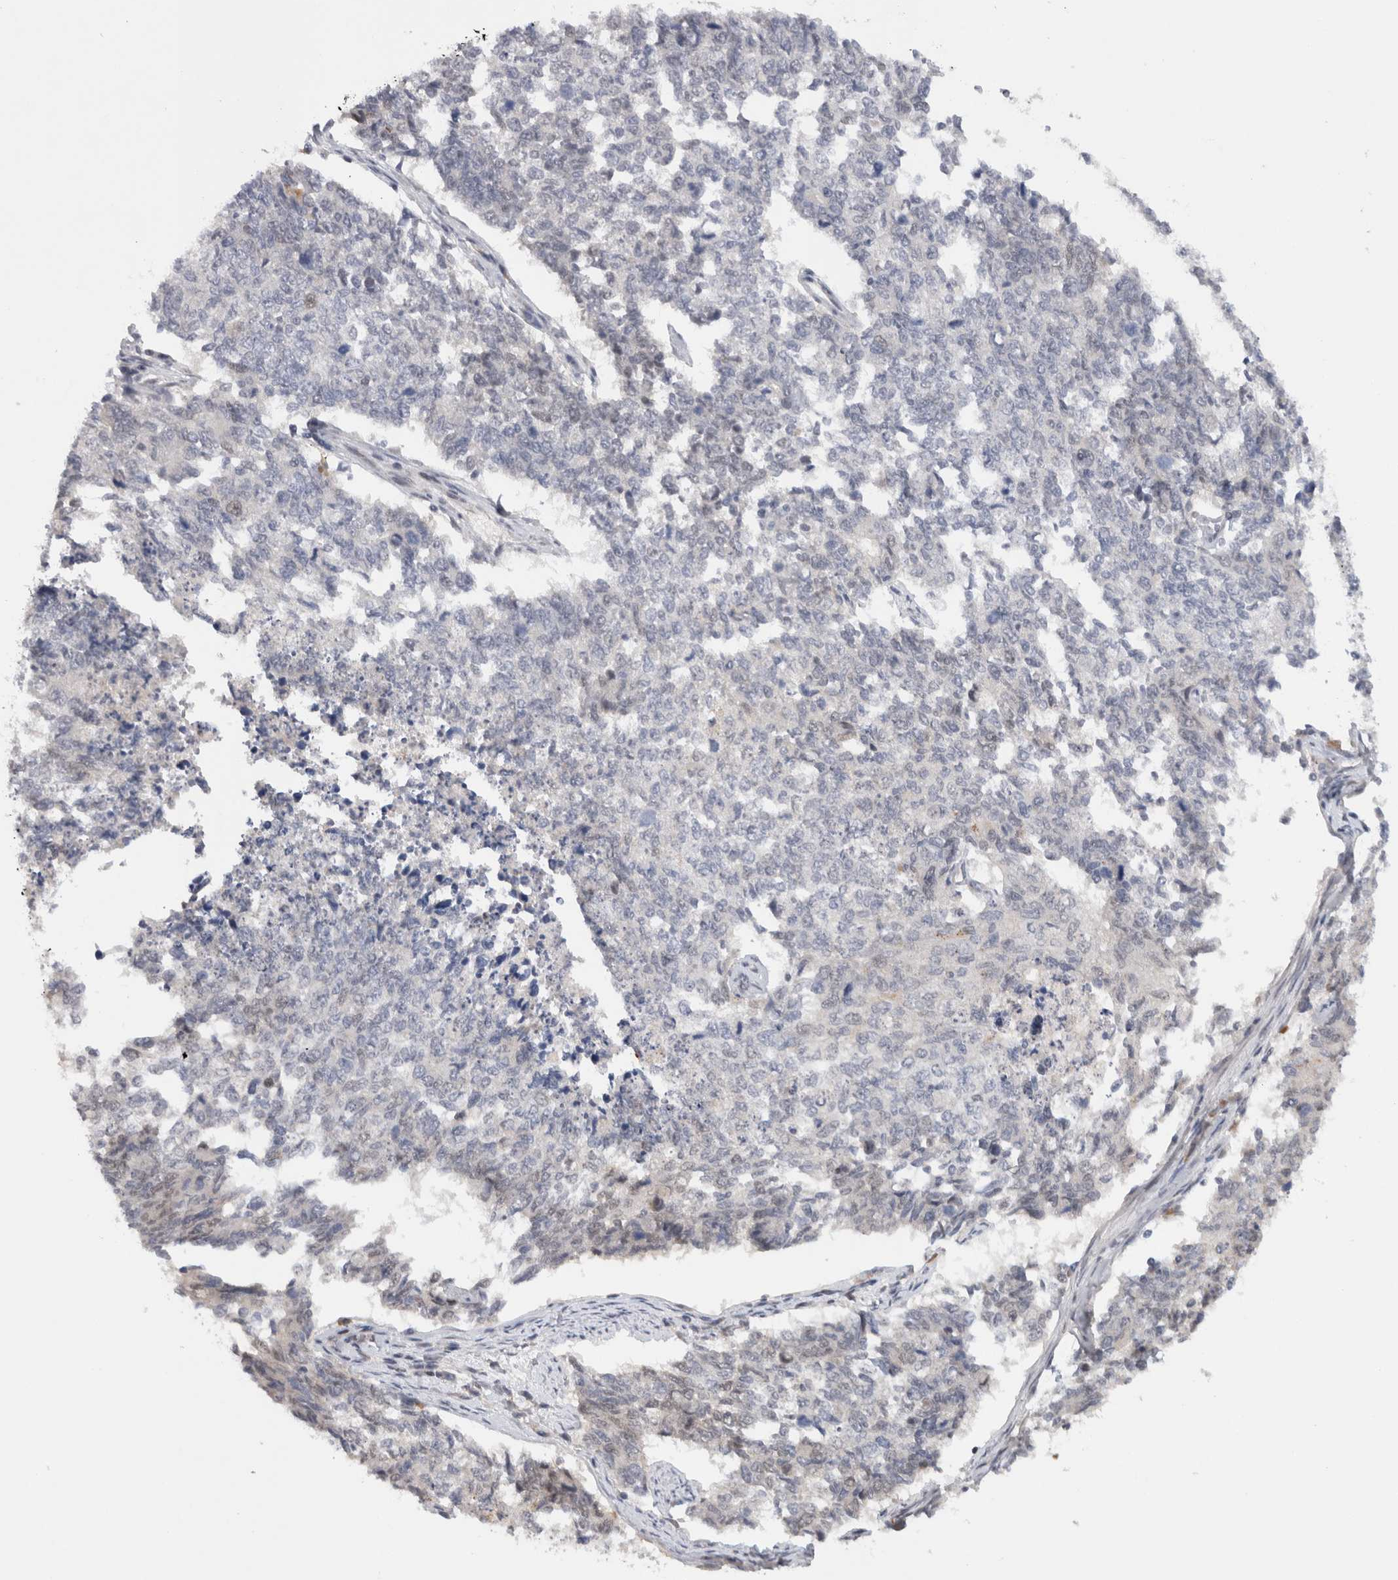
{"staining": {"intensity": "weak", "quantity": "<25%", "location": "nuclear"}, "tissue": "cervical cancer", "cell_type": "Tumor cells", "image_type": "cancer", "snomed": [{"axis": "morphology", "description": "Squamous cell carcinoma, NOS"}, {"axis": "topography", "description": "Cervix"}], "caption": "Histopathology image shows no protein positivity in tumor cells of cervical cancer (squamous cell carcinoma) tissue.", "gene": "HESX1", "patient": {"sex": "female", "age": 63}}